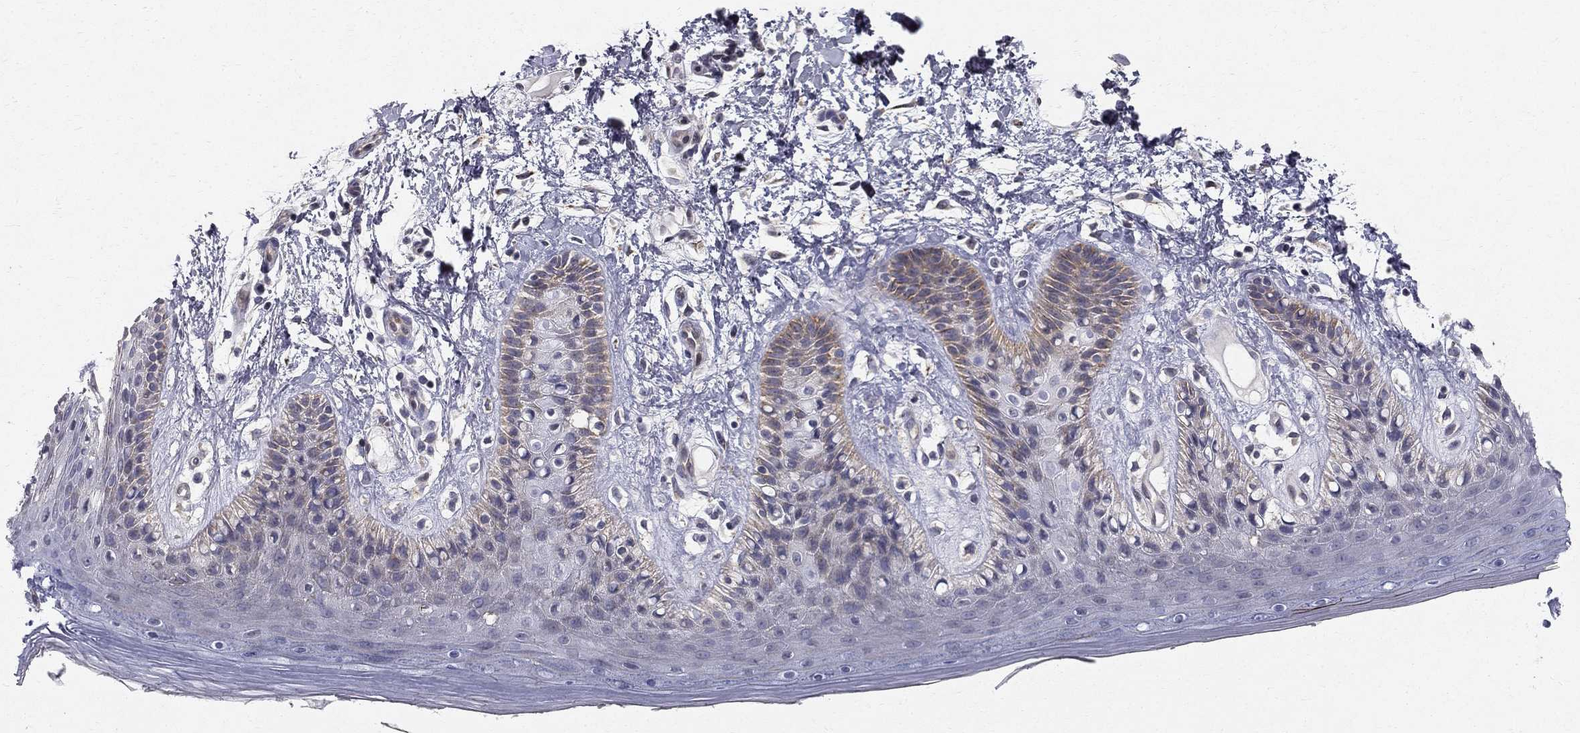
{"staining": {"intensity": "moderate", "quantity": "<25%", "location": "cytoplasmic/membranous"}, "tissue": "skin", "cell_type": "Epidermal cells", "image_type": "normal", "snomed": [{"axis": "morphology", "description": "Normal tissue, NOS"}, {"axis": "topography", "description": "Anal"}], "caption": "Skin stained with a protein marker demonstrates moderate staining in epidermal cells.", "gene": "CLIC6", "patient": {"sex": "male", "age": 36}}